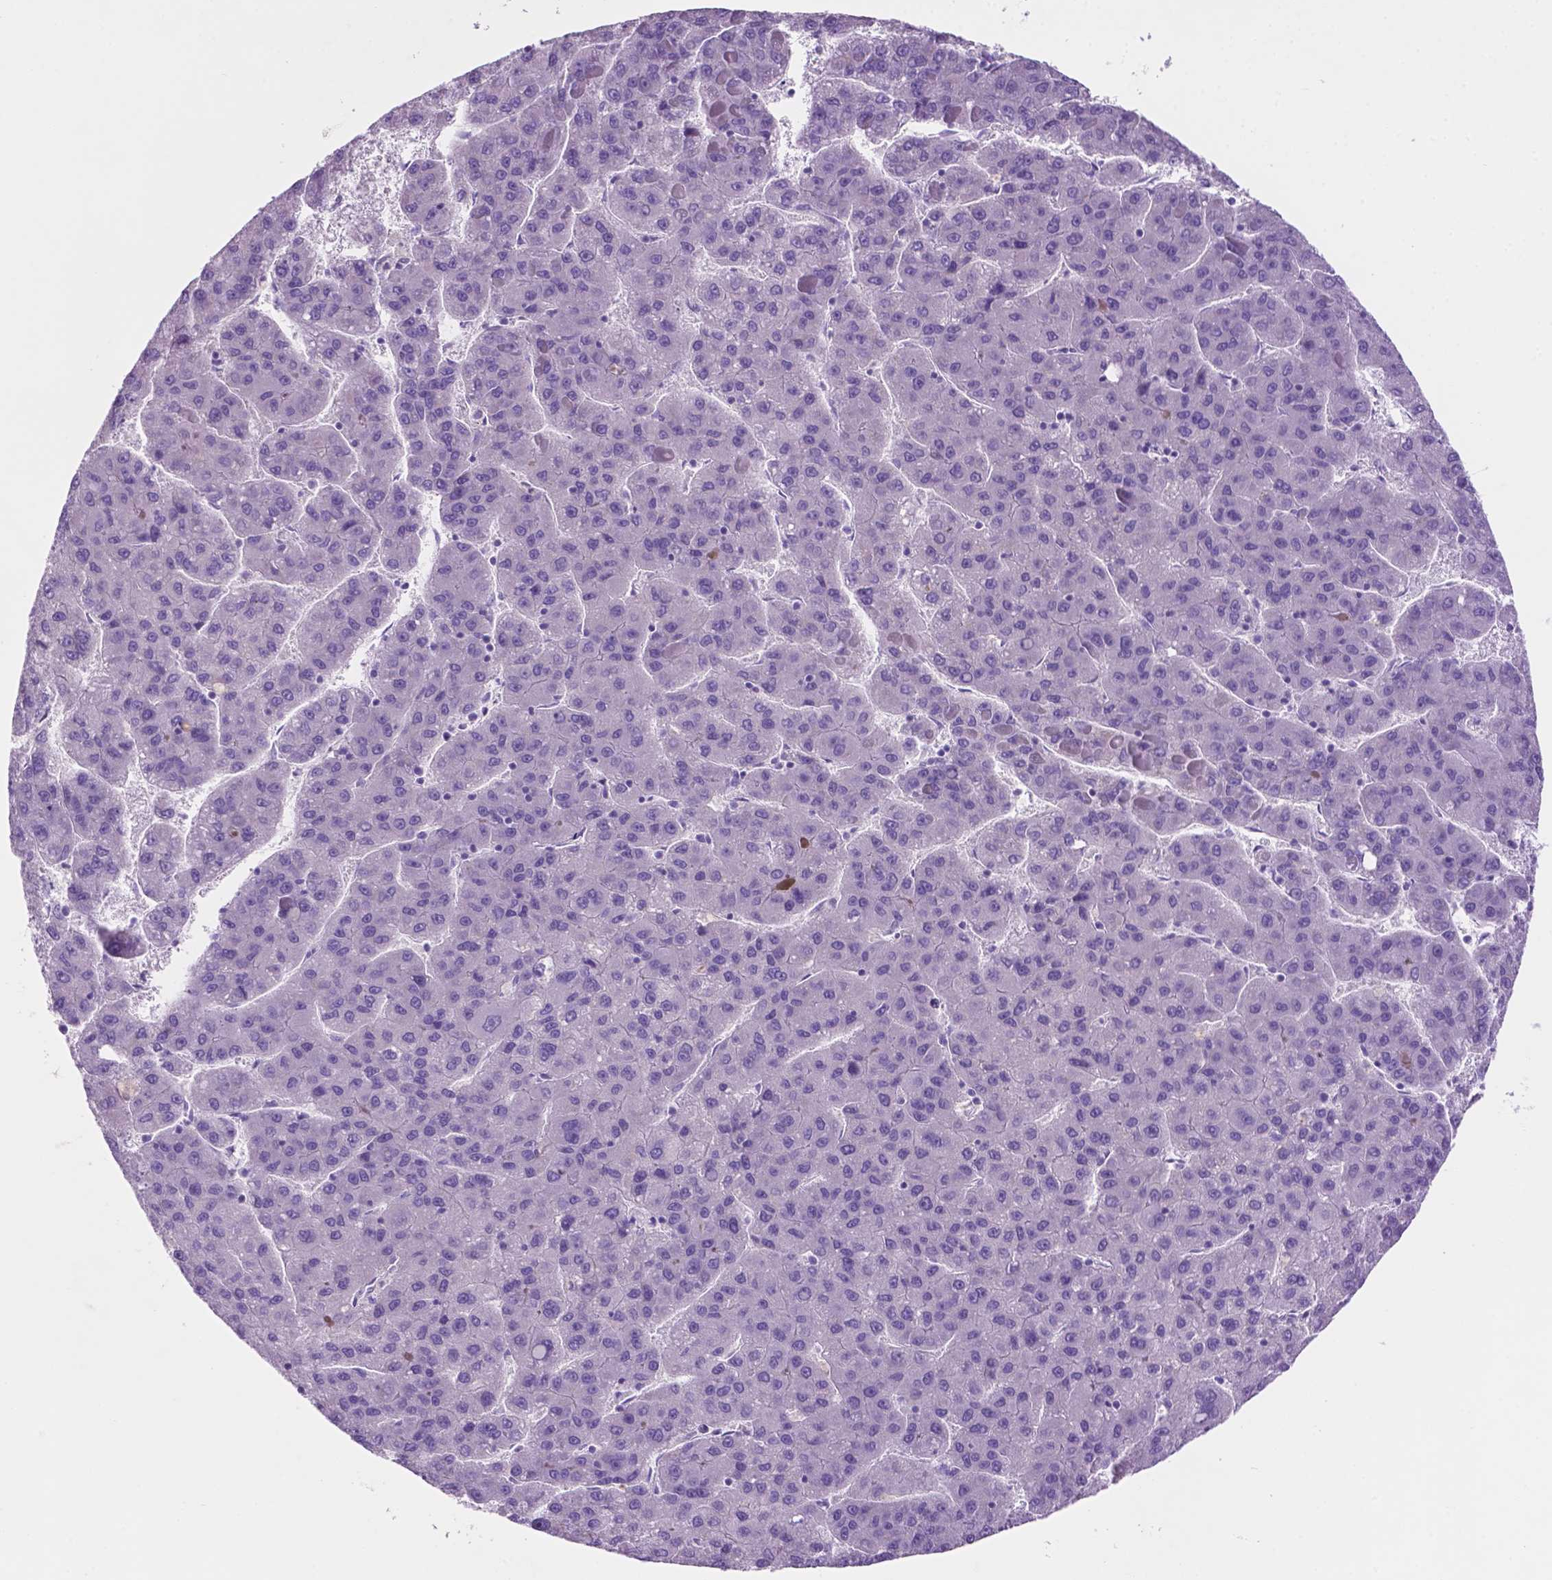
{"staining": {"intensity": "negative", "quantity": "none", "location": "none"}, "tissue": "liver cancer", "cell_type": "Tumor cells", "image_type": "cancer", "snomed": [{"axis": "morphology", "description": "Carcinoma, Hepatocellular, NOS"}, {"axis": "topography", "description": "Liver"}], "caption": "High magnification brightfield microscopy of liver cancer stained with DAB (3,3'-diaminobenzidine) (brown) and counterstained with hematoxylin (blue): tumor cells show no significant expression.", "gene": "POU4F1", "patient": {"sex": "female", "age": 82}}